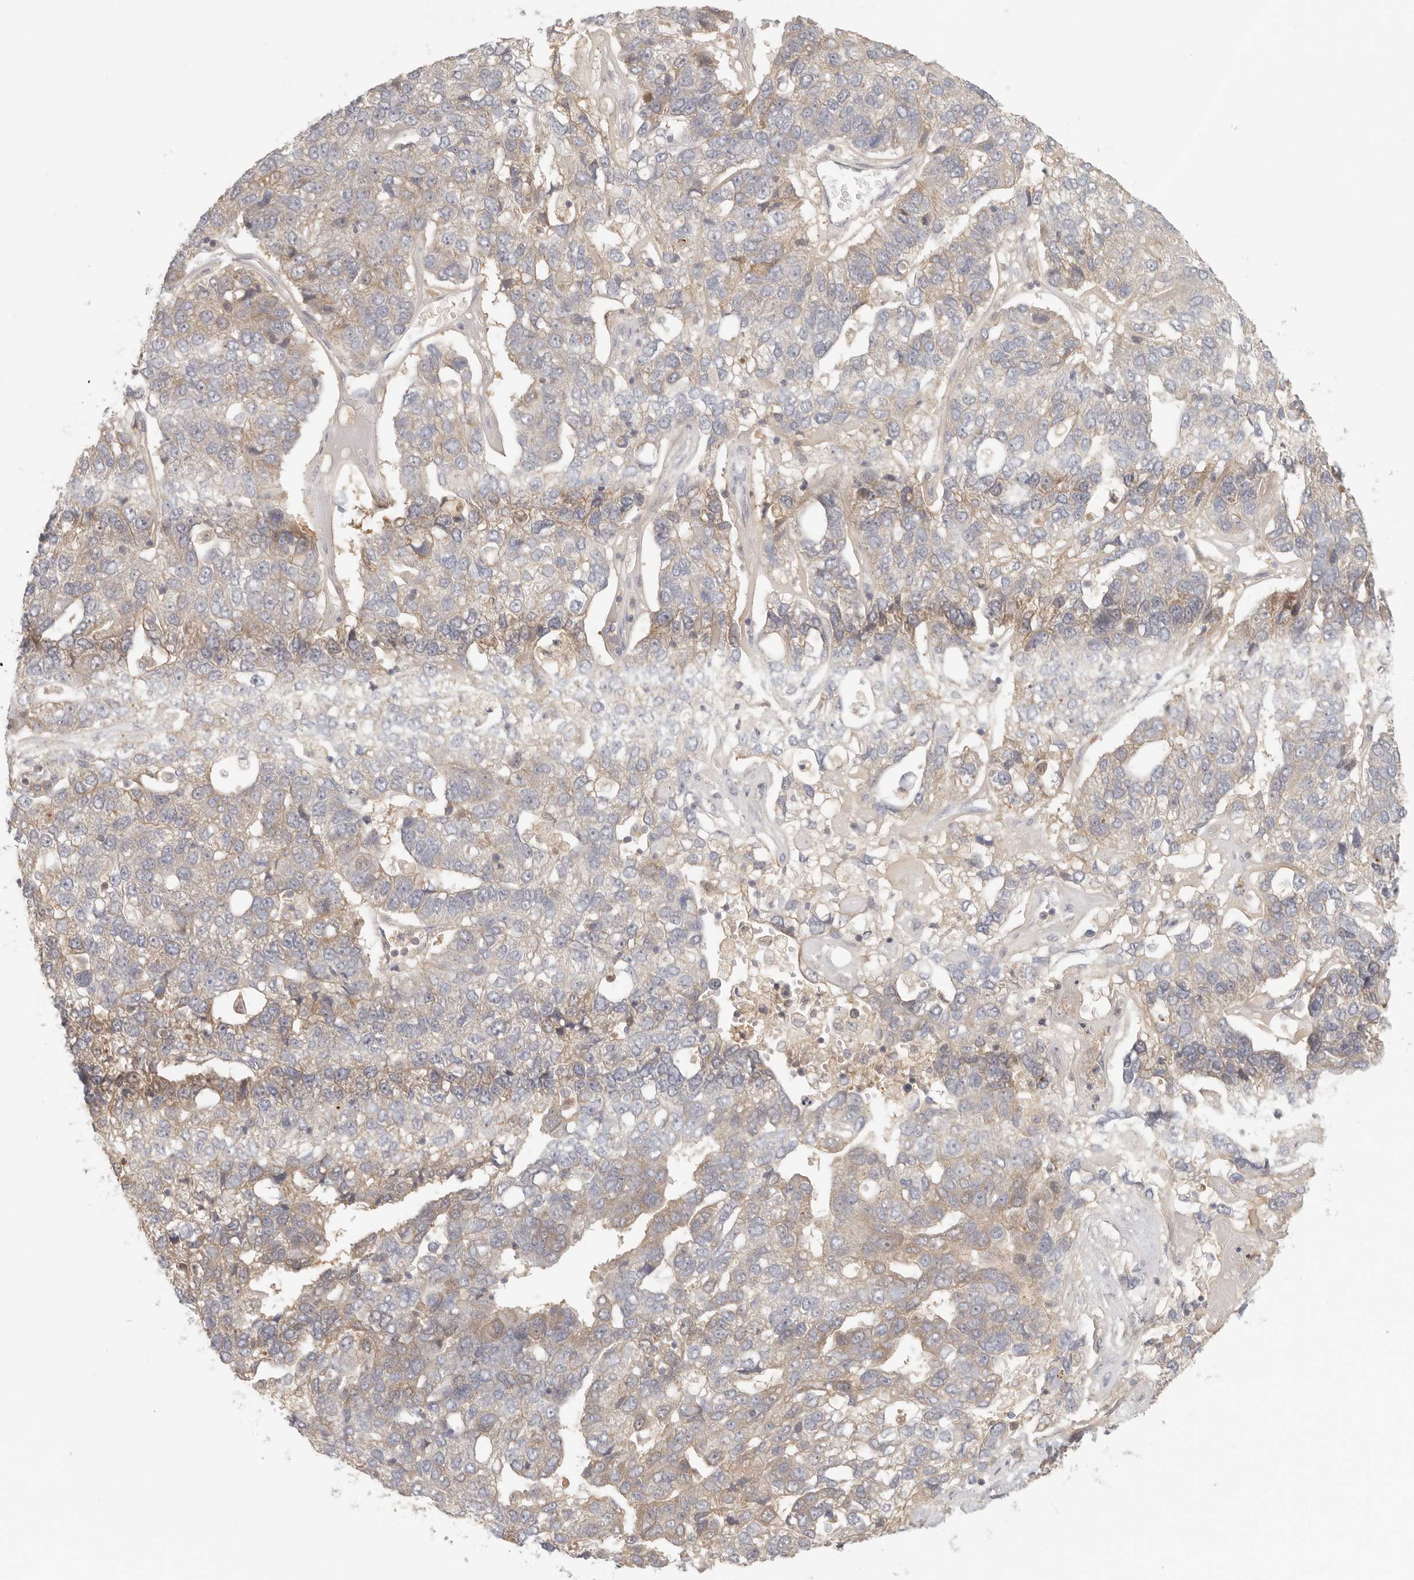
{"staining": {"intensity": "moderate", "quantity": "<25%", "location": "cytoplasmic/membranous"}, "tissue": "pancreatic cancer", "cell_type": "Tumor cells", "image_type": "cancer", "snomed": [{"axis": "morphology", "description": "Adenocarcinoma, NOS"}, {"axis": "topography", "description": "Pancreas"}], "caption": "There is low levels of moderate cytoplasmic/membranous expression in tumor cells of adenocarcinoma (pancreatic), as demonstrated by immunohistochemical staining (brown color).", "gene": "AHDC1", "patient": {"sex": "female", "age": 61}}